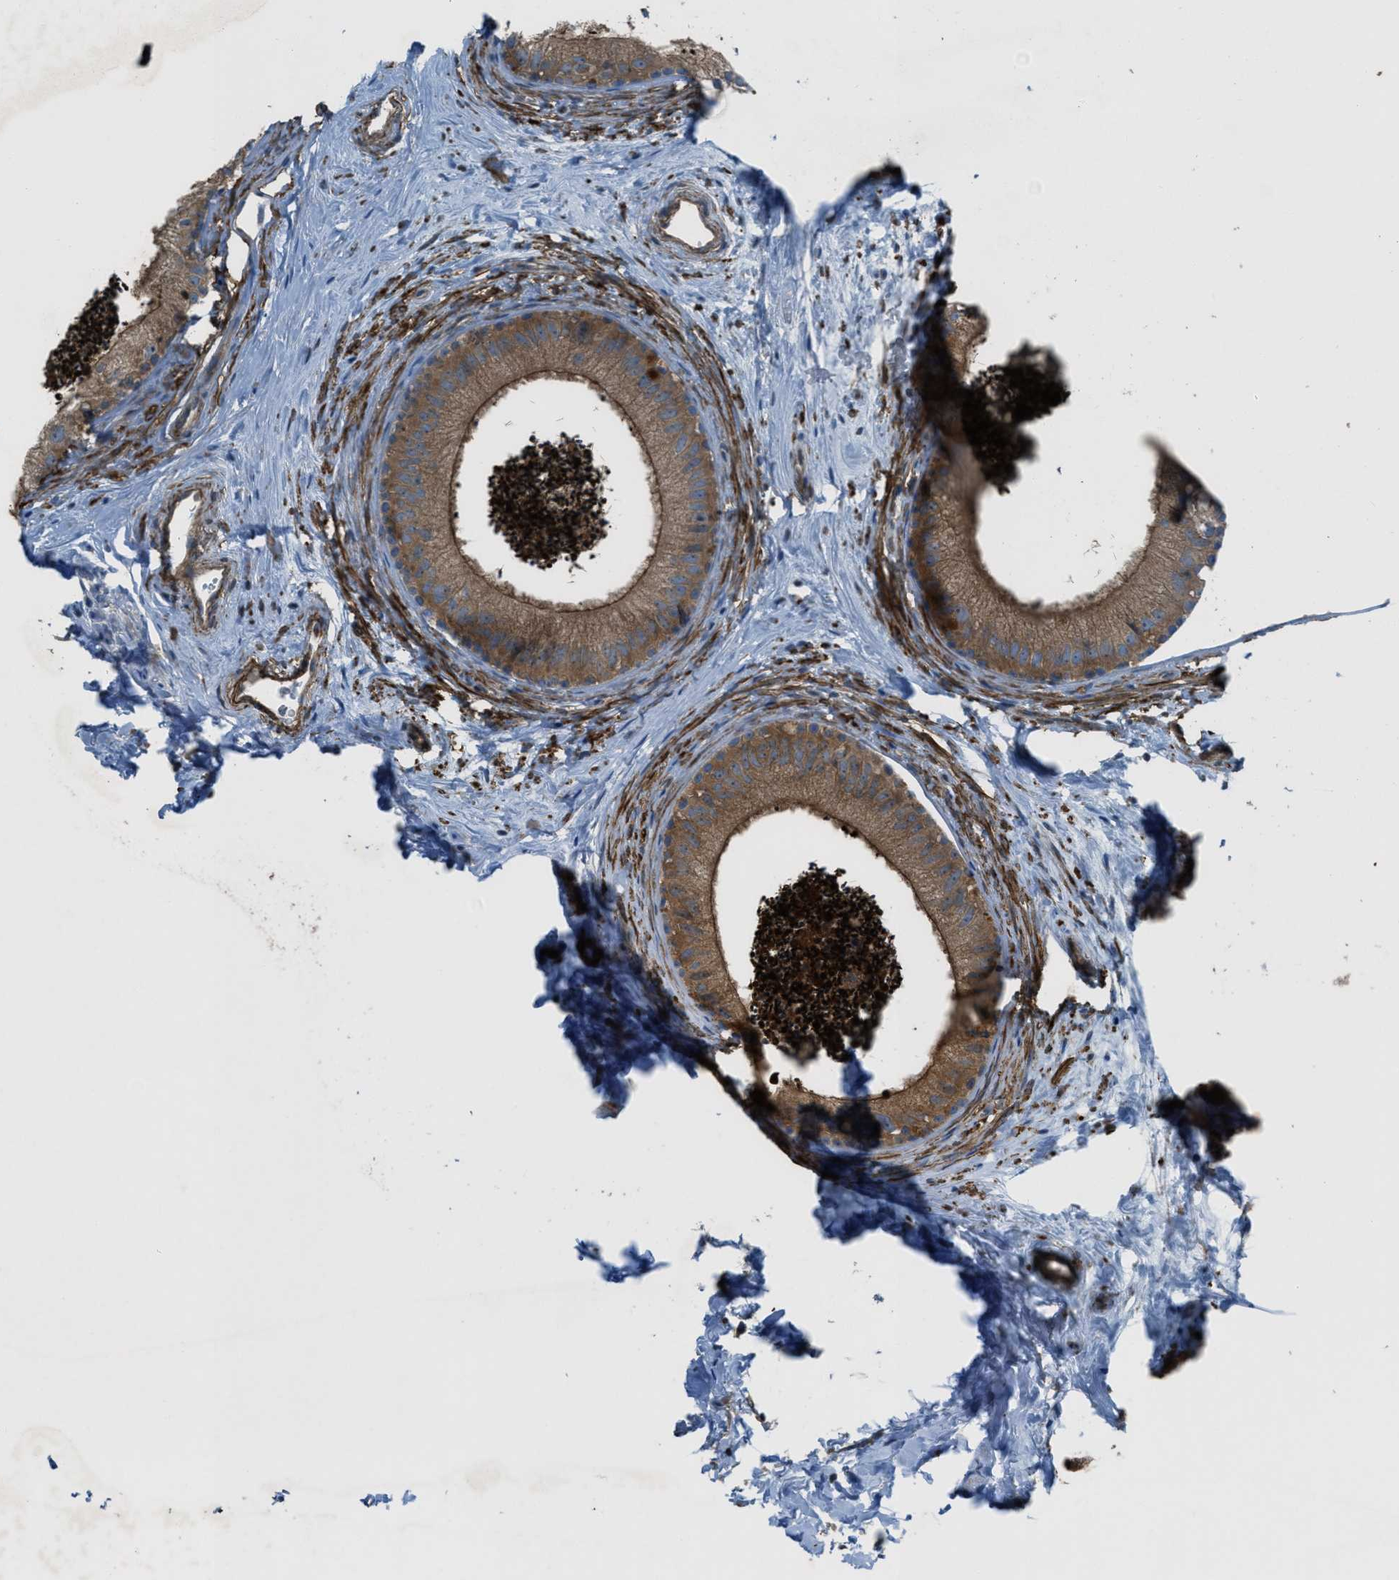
{"staining": {"intensity": "moderate", "quantity": ">75%", "location": "cytoplasmic/membranous"}, "tissue": "epididymis", "cell_type": "Glandular cells", "image_type": "normal", "snomed": [{"axis": "morphology", "description": "Normal tissue, NOS"}, {"axis": "topography", "description": "Epididymis"}], "caption": "IHC photomicrograph of benign epididymis stained for a protein (brown), which shows medium levels of moderate cytoplasmic/membranous positivity in about >75% of glandular cells.", "gene": "VEZT", "patient": {"sex": "male", "age": 56}}